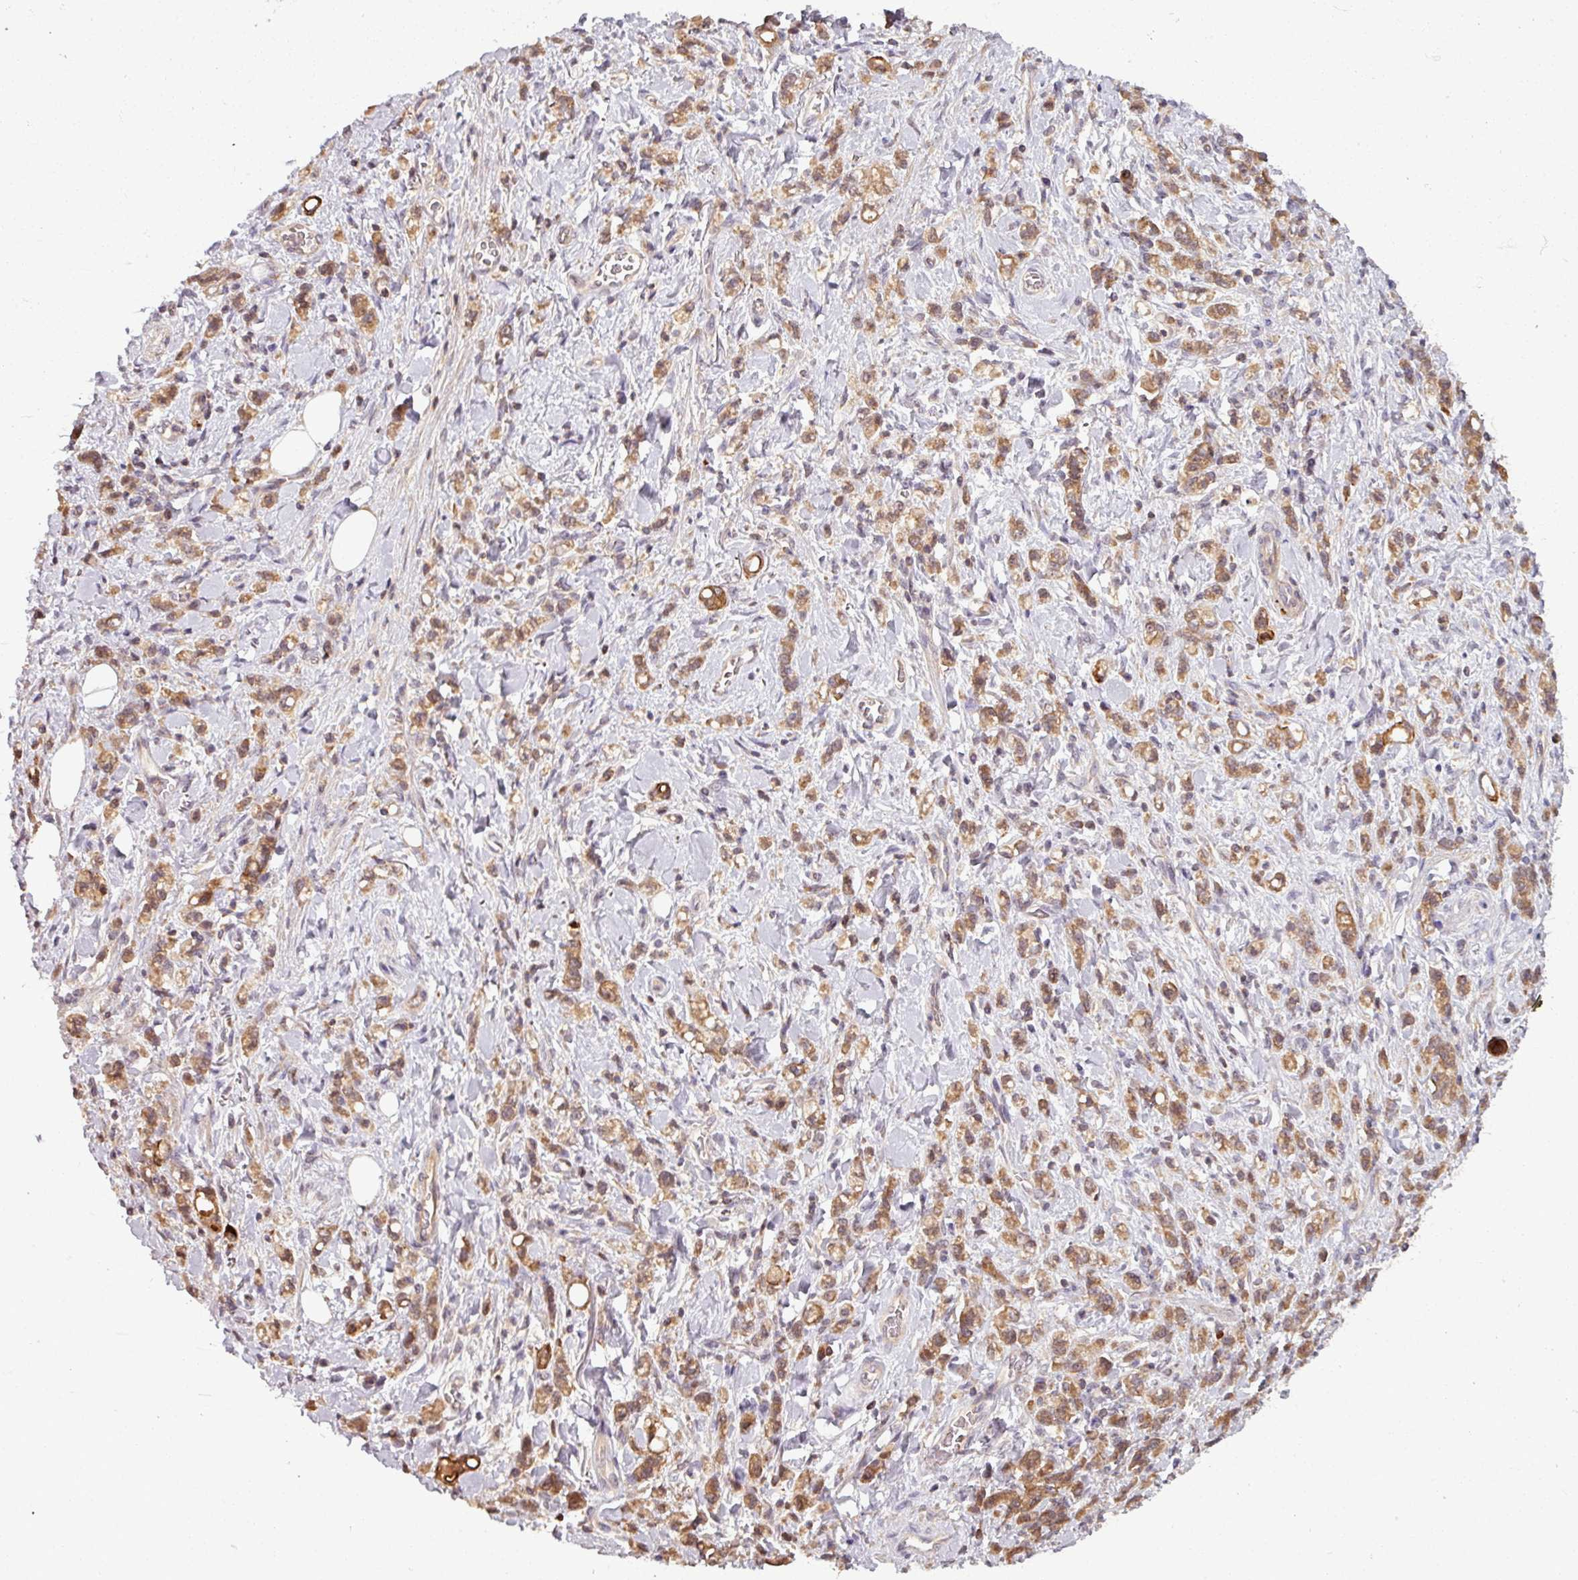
{"staining": {"intensity": "moderate", "quantity": ">75%", "location": "cytoplasmic/membranous"}, "tissue": "stomach cancer", "cell_type": "Tumor cells", "image_type": "cancer", "snomed": [{"axis": "morphology", "description": "Adenocarcinoma, NOS"}, {"axis": "topography", "description": "Stomach"}], "caption": "DAB (3,3'-diaminobenzidine) immunohistochemical staining of human adenocarcinoma (stomach) displays moderate cytoplasmic/membranous protein staining in about >75% of tumor cells.", "gene": "TUSC3", "patient": {"sex": "male", "age": 77}}